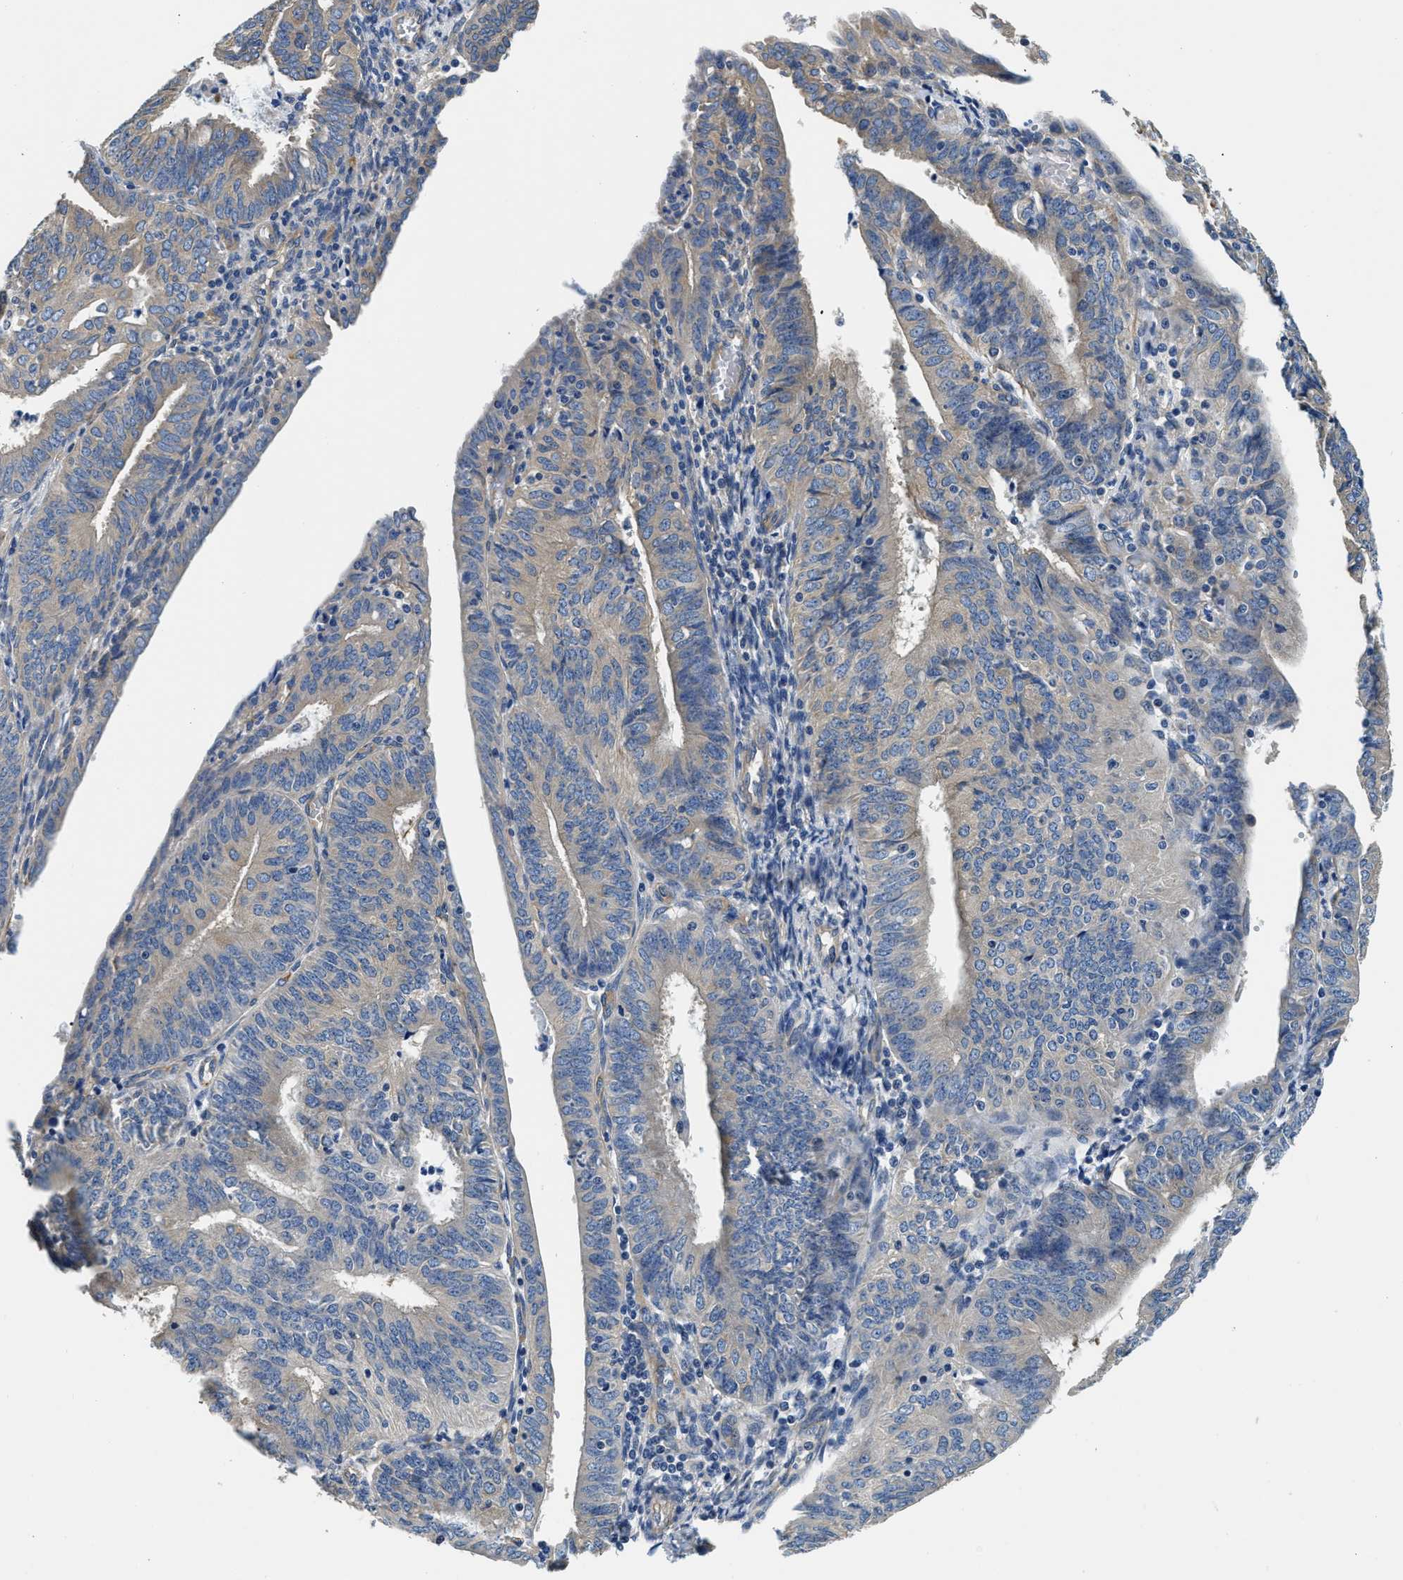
{"staining": {"intensity": "moderate", "quantity": ">75%", "location": "cytoplasmic/membranous"}, "tissue": "endometrial cancer", "cell_type": "Tumor cells", "image_type": "cancer", "snomed": [{"axis": "morphology", "description": "Adenocarcinoma, NOS"}, {"axis": "topography", "description": "Endometrium"}], "caption": "The micrograph shows a brown stain indicating the presence of a protein in the cytoplasmic/membranous of tumor cells in endometrial cancer (adenocarcinoma).", "gene": "CSDE1", "patient": {"sex": "female", "age": 58}}